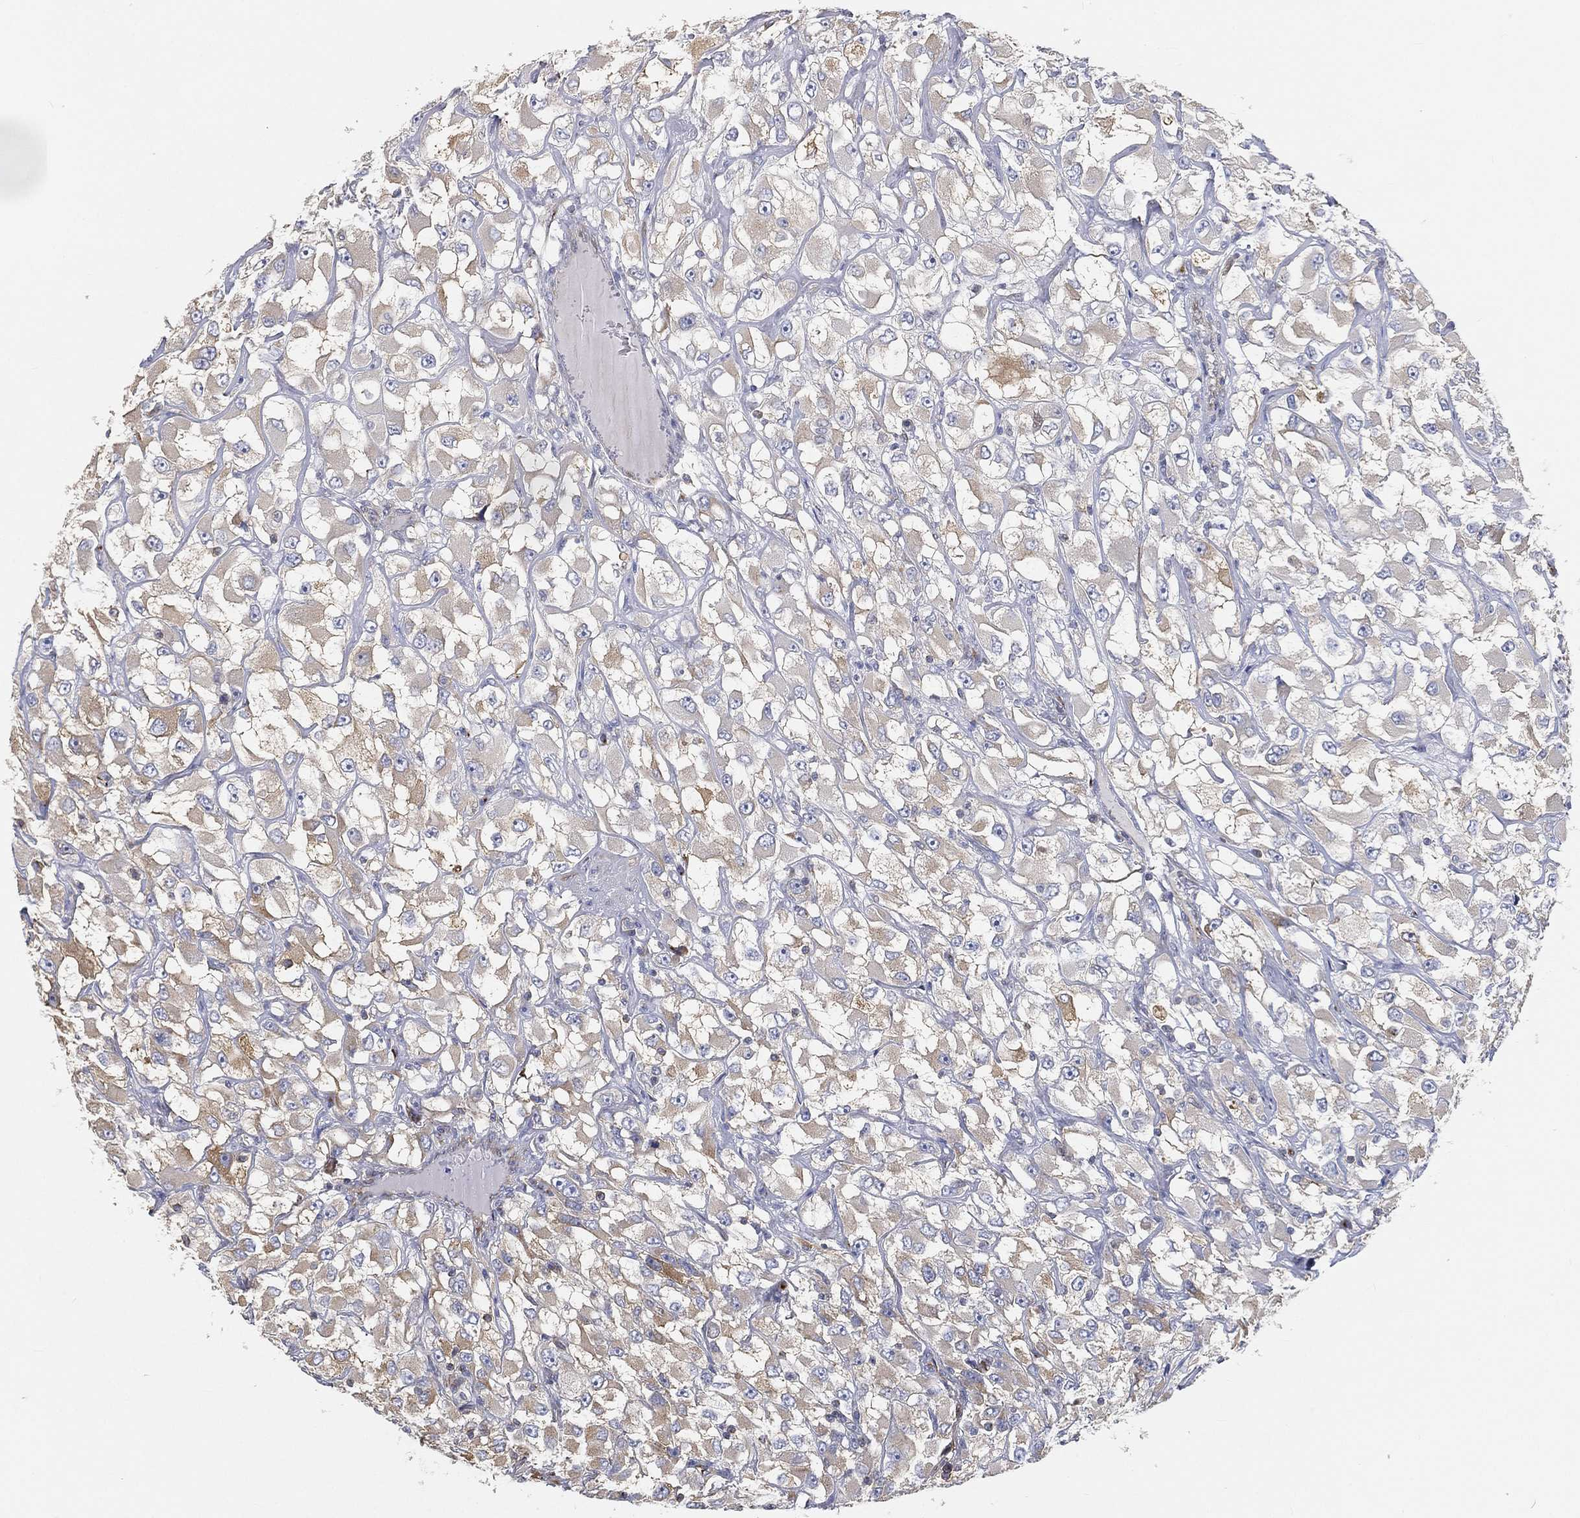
{"staining": {"intensity": "moderate", "quantity": "25%-75%", "location": "cytoplasmic/membranous"}, "tissue": "renal cancer", "cell_type": "Tumor cells", "image_type": "cancer", "snomed": [{"axis": "morphology", "description": "Adenocarcinoma, NOS"}, {"axis": "topography", "description": "Kidney"}], "caption": "High-power microscopy captured an IHC histopathology image of renal cancer (adenocarcinoma), revealing moderate cytoplasmic/membranous positivity in about 25%-75% of tumor cells. Immunohistochemistry stains the protein of interest in brown and the nuclei are stained blue.", "gene": "TMEM25", "patient": {"sex": "female", "age": 52}}